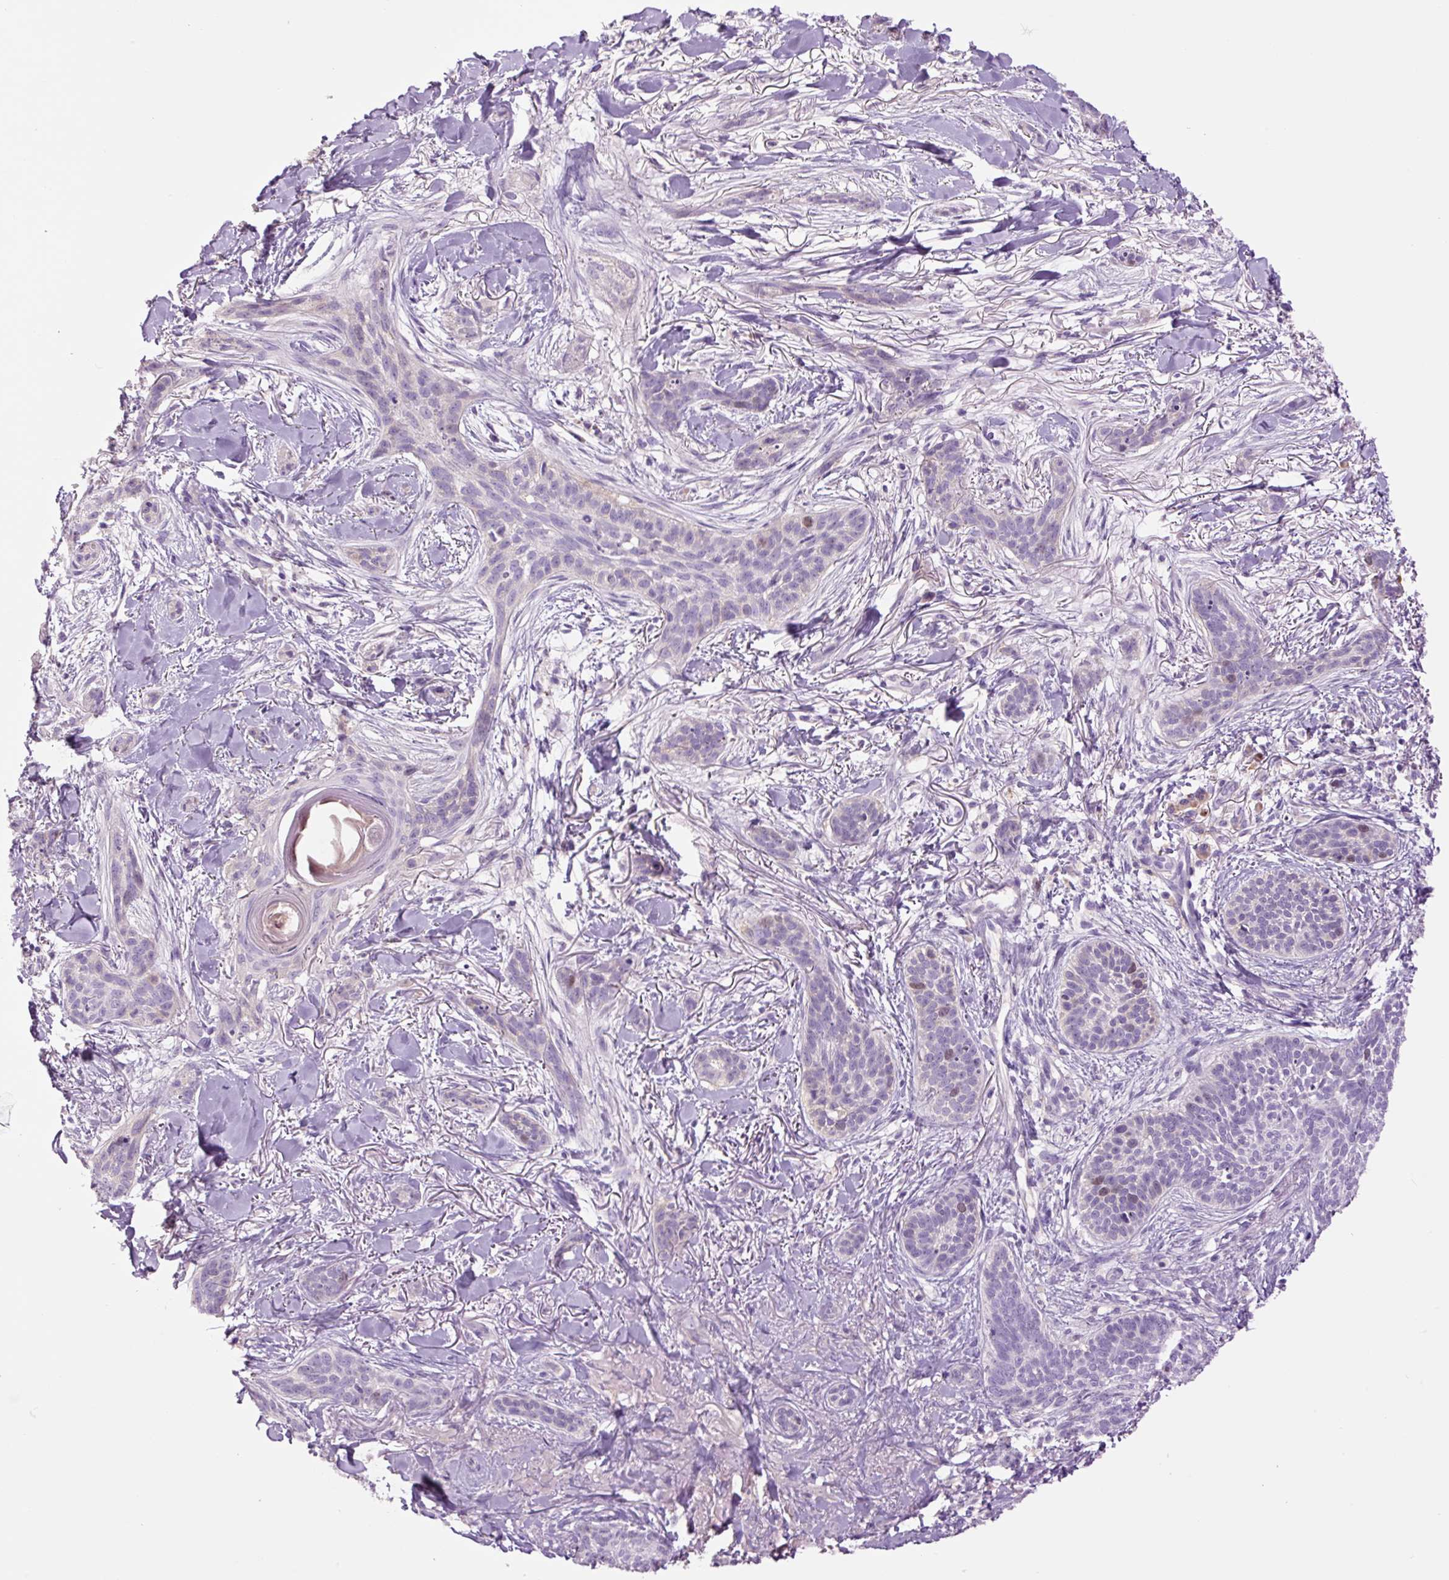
{"staining": {"intensity": "moderate", "quantity": "<25%", "location": "nuclear"}, "tissue": "skin cancer", "cell_type": "Tumor cells", "image_type": "cancer", "snomed": [{"axis": "morphology", "description": "Basal cell carcinoma"}, {"axis": "topography", "description": "Skin"}], "caption": "IHC of human basal cell carcinoma (skin) shows low levels of moderate nuclear expression in approximately <25% of tumor cells.", "gene": "DPPA4", "patient": {"sex": "male", "age": 52}}